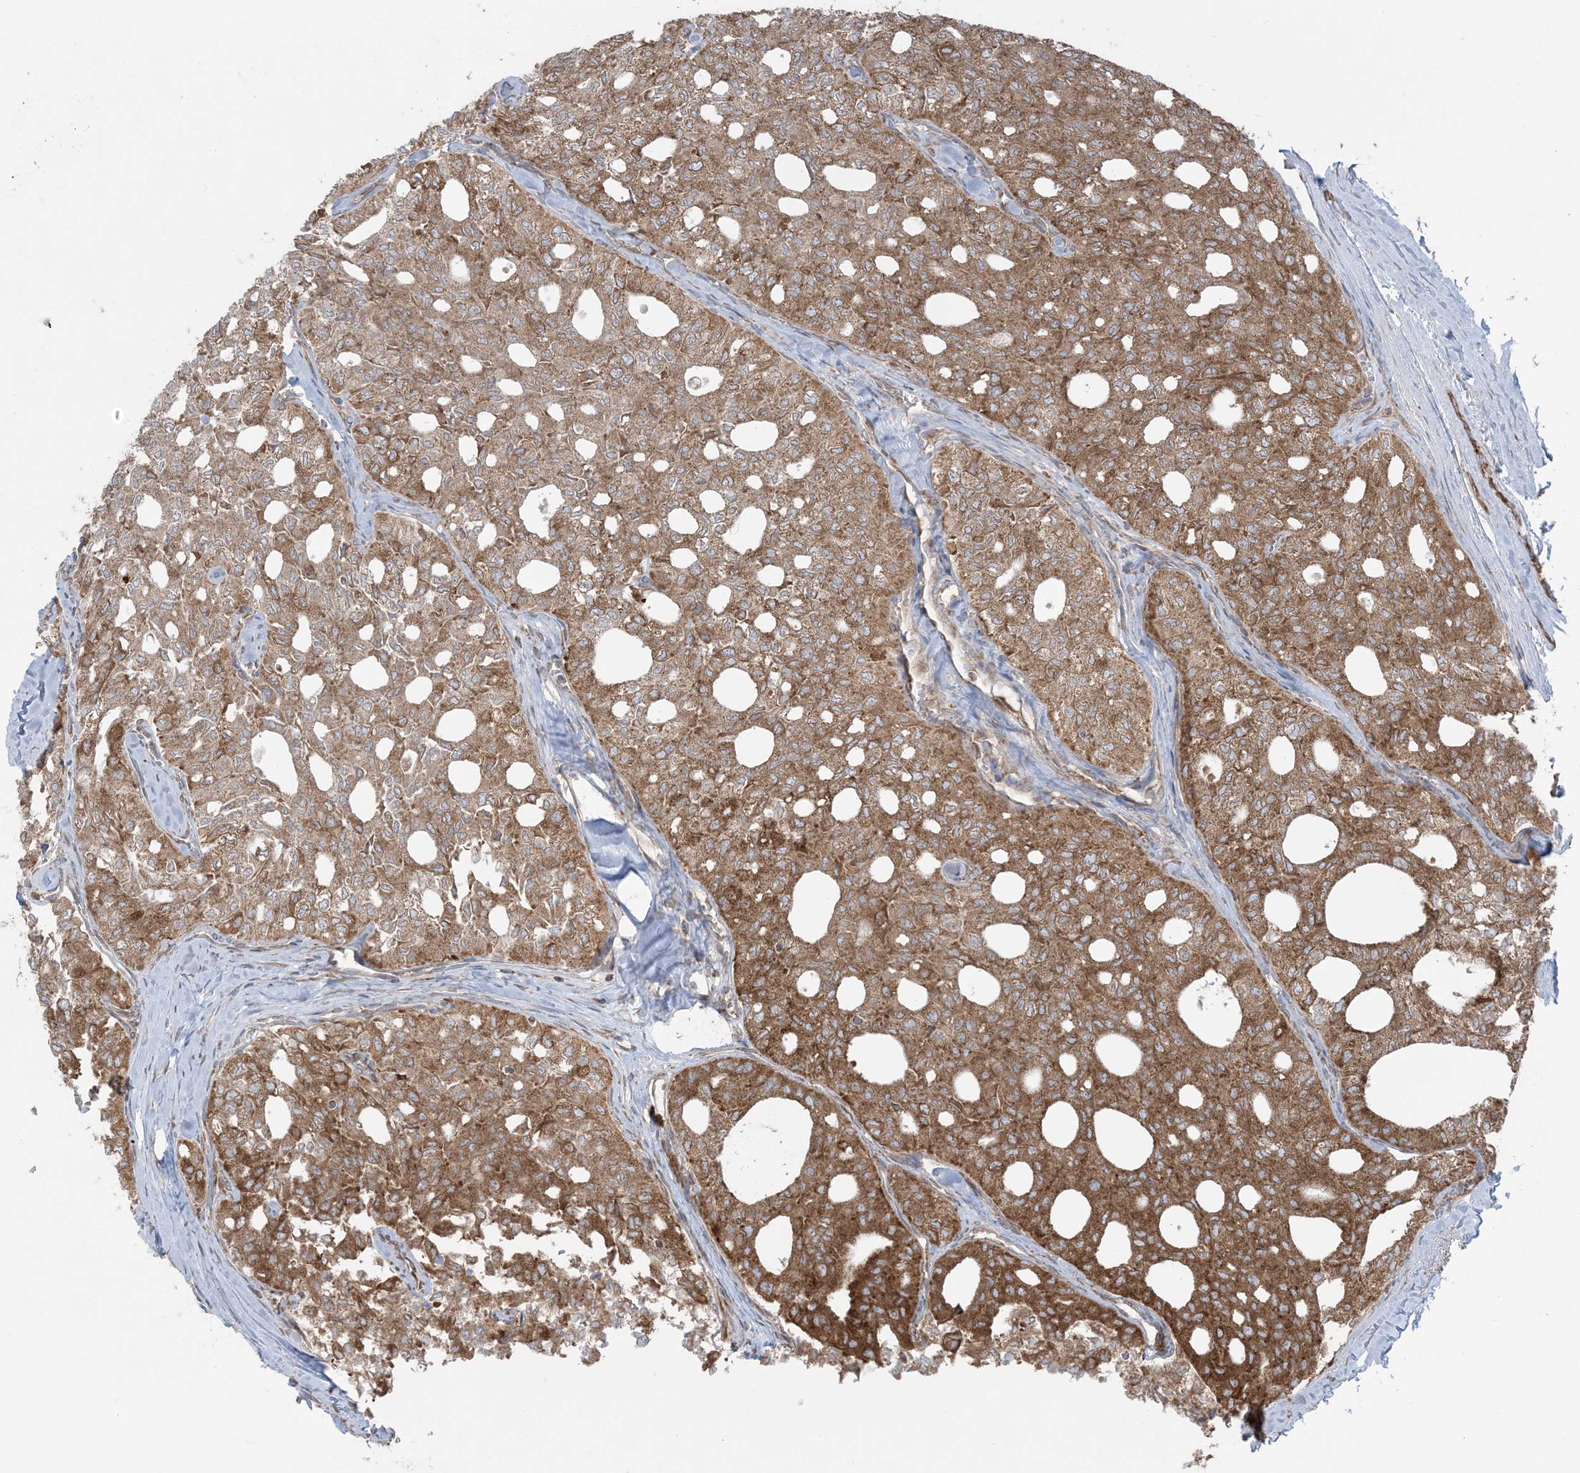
{"staining": {"intensity": "moderate", "quantity": ">75%", "location": "cytoplasmic/membranous"}, "tissue": "thyroid cancer", "cell_type": "Tumor cells", "image_type": "cancer", "snomed": [{"axis": "morphology", "description": "Follicular adenoma carcinoma, NOS"}, {"axis": "topography", "description": "Thyroid gland"}], "caption": "Immunohistochemistry histopathology image of thyroid follicular adenoma carcinoma stained for a protein (brown), which shows medium levels of moderate cytoplasmic/membranous staining in approximately >75% of tumor cells.", "gene": "UBXN4", "patient": {"sex": "male", "age": 75}}